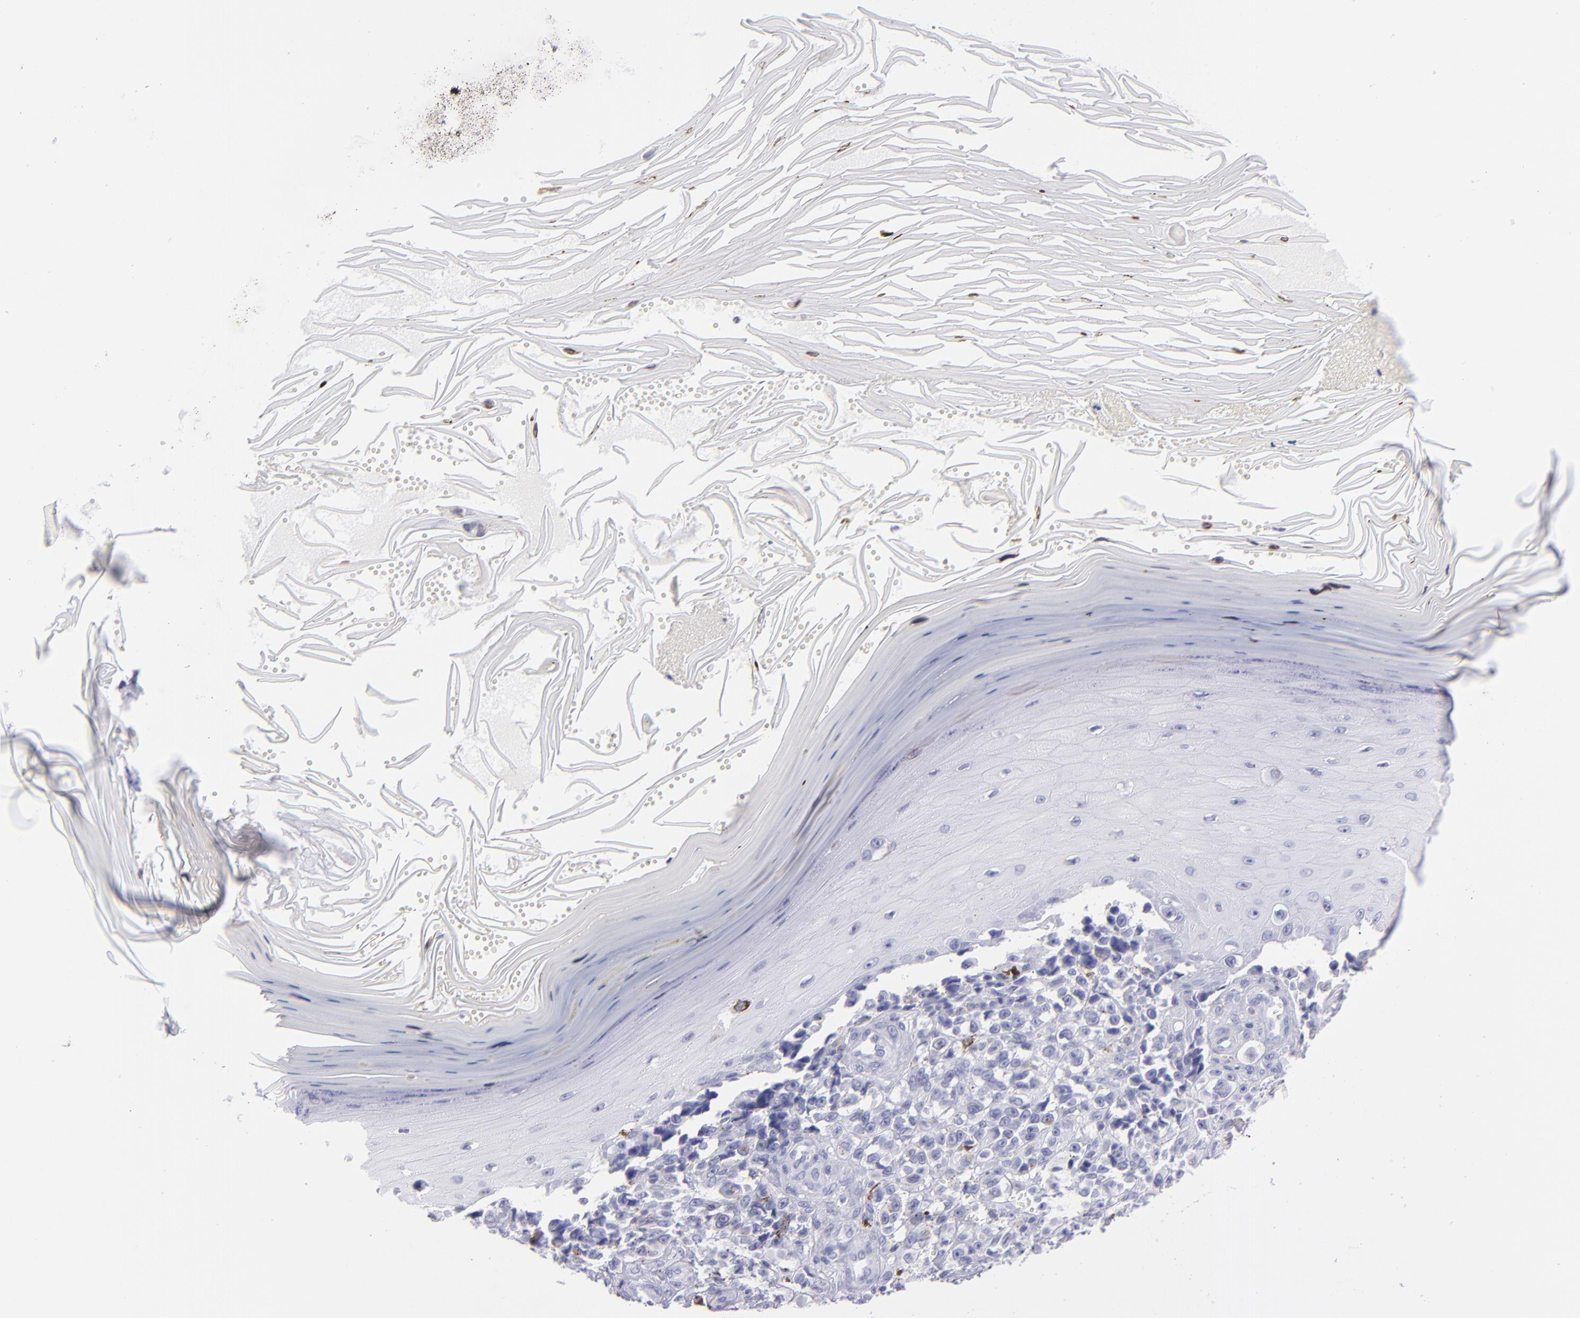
{"staining": {"intensity": "negative", "quantity": "none", "location": "none"}, "tissue": "melanoma", "cell_type": "Tumor cells", "image_type": "cancer", "snomed": [{"axis": "morphology", "description": "Malignant melanoma, NOS"}, {"axis": "topography", "description": "Skin"}], "caption": "This histopathology image is of malignant melanoma stained with immunohistochemistry (IHC) to label a protein in brown with the nuclei are counter-stained blue. There is no staining in tumor cells.", "gene": "PVALB", "patient": {"sex": "female", "age": 82}}